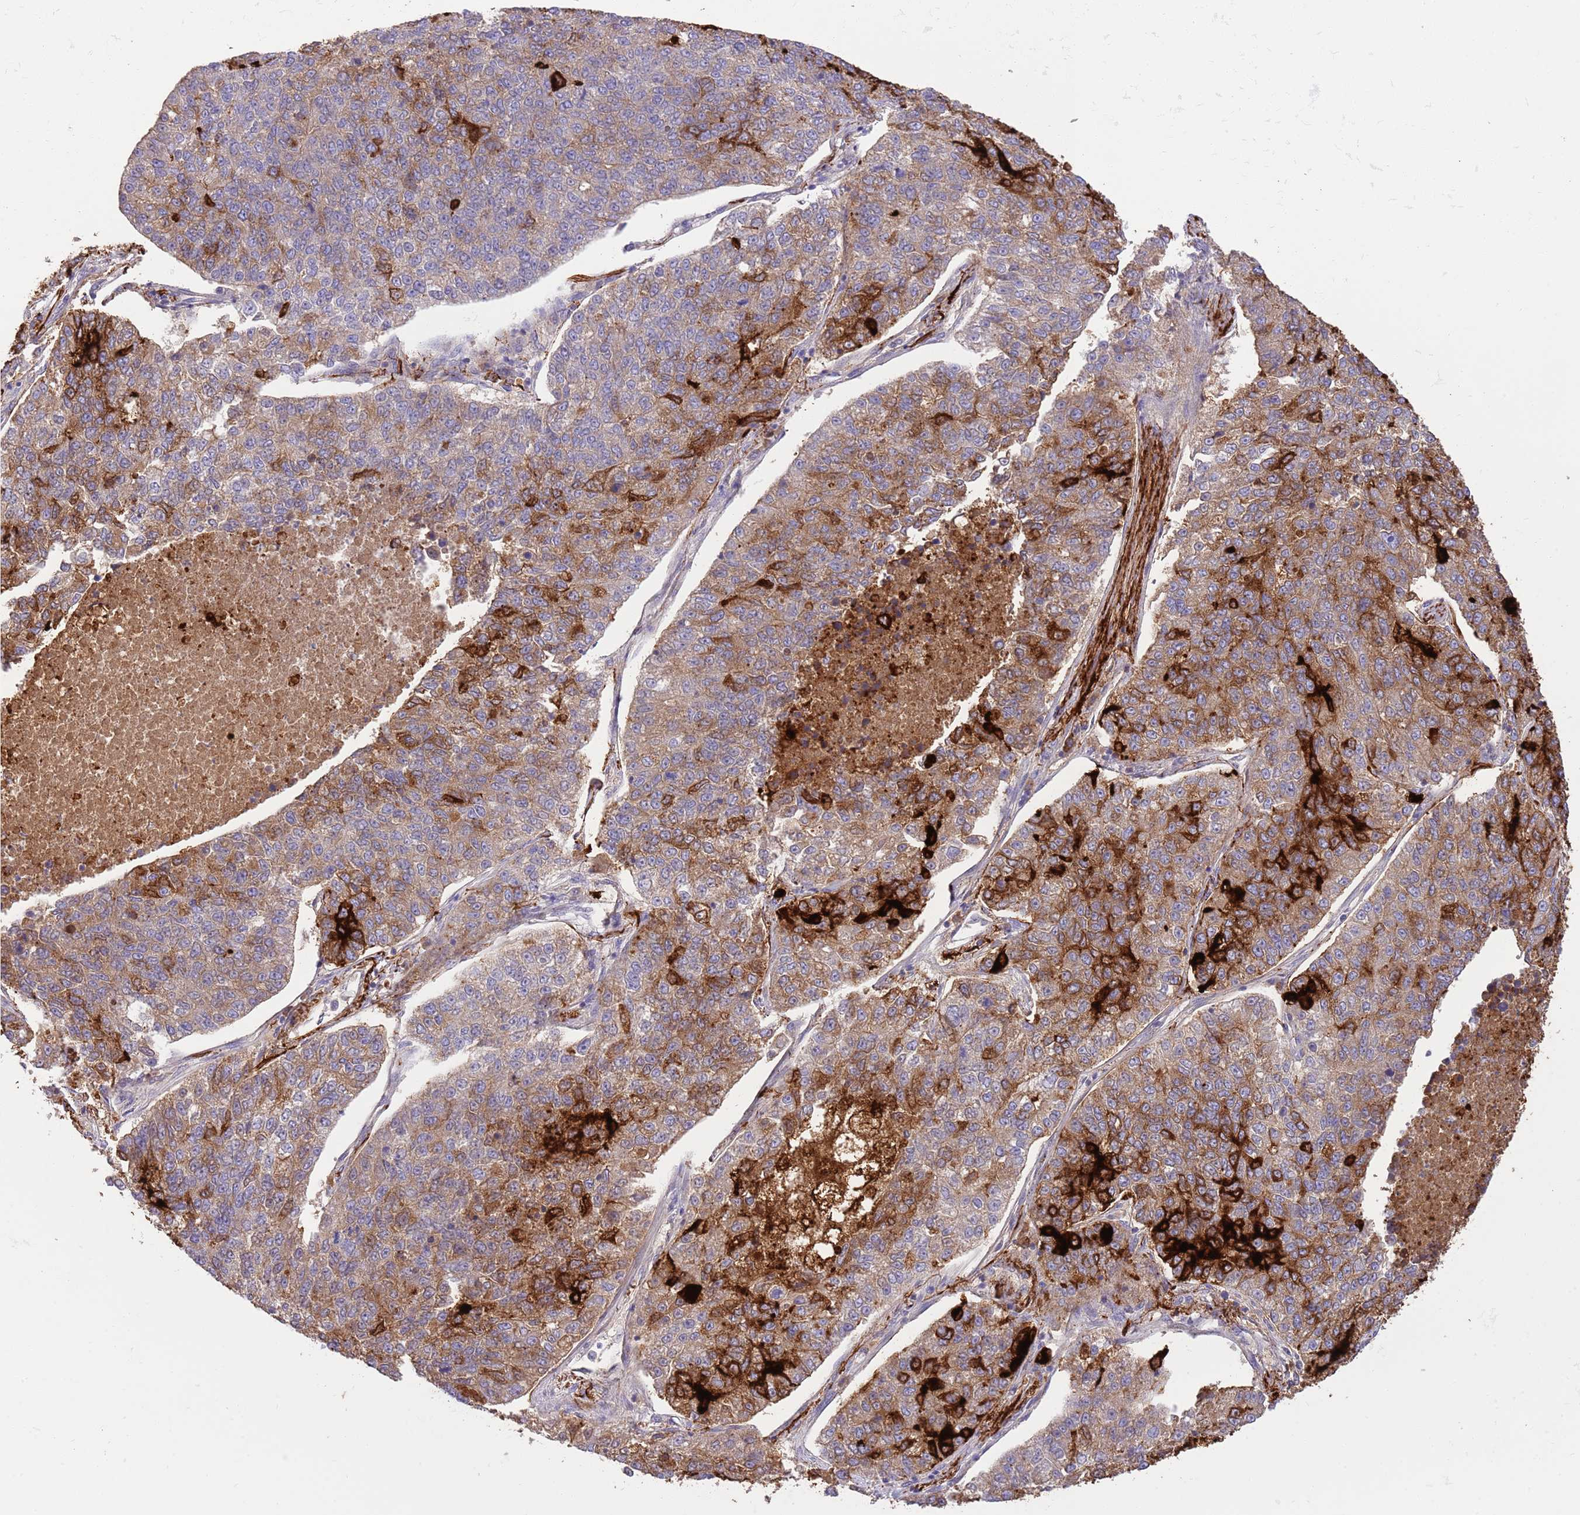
{"staining": {"intensity": "strong", "quantity": "<25%", "location": "cytoplasmic/membranous"}, "tissue": "lung cancer", "cell_type": "Tumor cells", "image_type": "cancer", "snomed": [{"axis": "morphology", "description": "Adenocarcinoma, NOS"}, {"axis": "topography", "description": "Lung"}], "caption": "Human lung cancer stained with a protein marker exhibits strong staining in tumor cells.", "gene": "SFTPA1", "patient": {"sex": "male", "age": 49}}